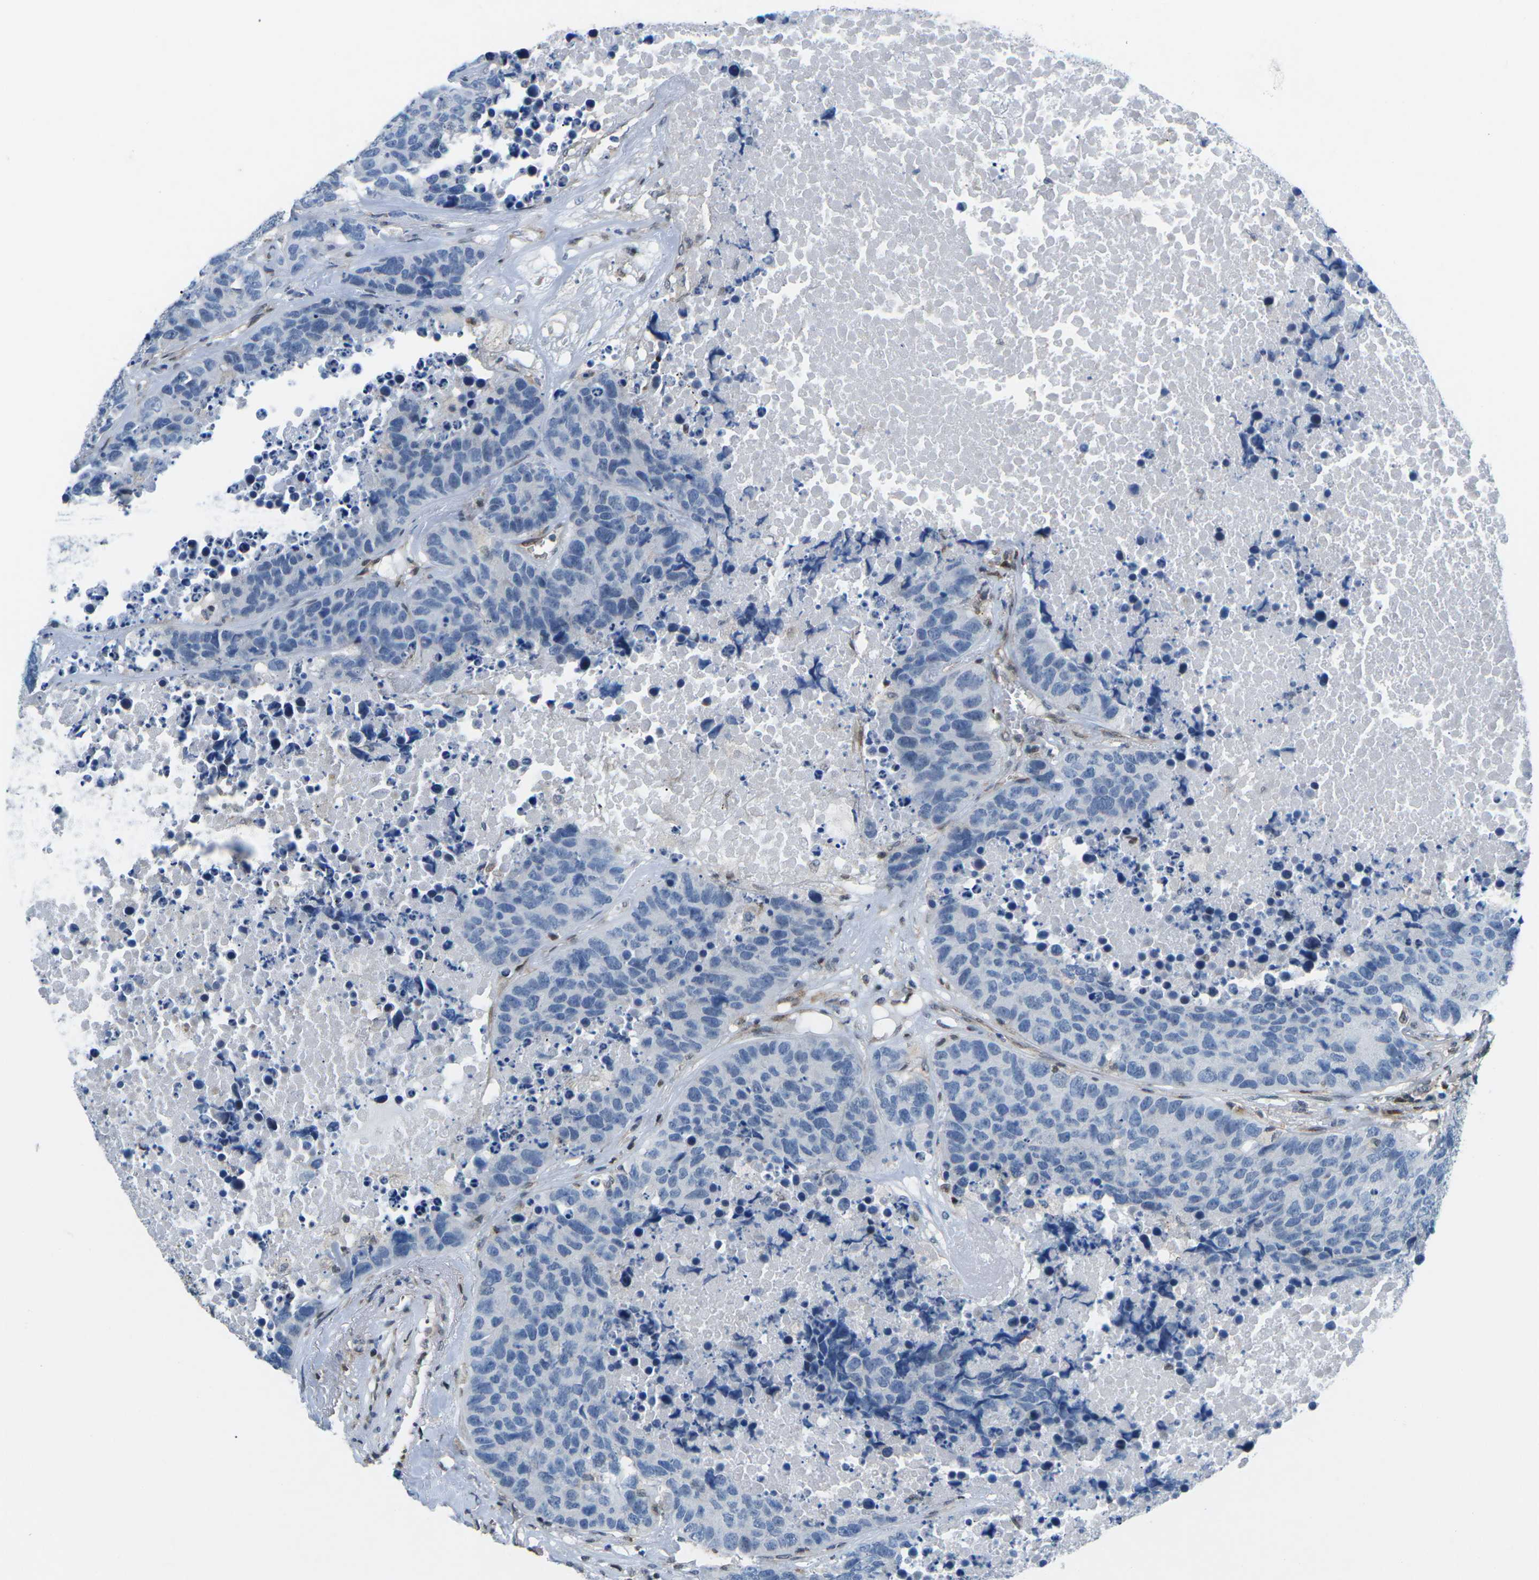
{"staining": {"intensity": "negative", "quantity": "none", "location": "none"}, "tissue": "carcinoid", "cell_type": "Tumor cells", "image_type": "cancer", "snomed": [{"axis": "morphology", "description": "Carcinoid, malignant, NOS"}, {"axis": "topography", "description": "Lung"}], "caption": "There is no significant staining in tumor cells of carcinoid.", "gene": "MBNL1", "patient": {"sex": "male", "age": 60}}